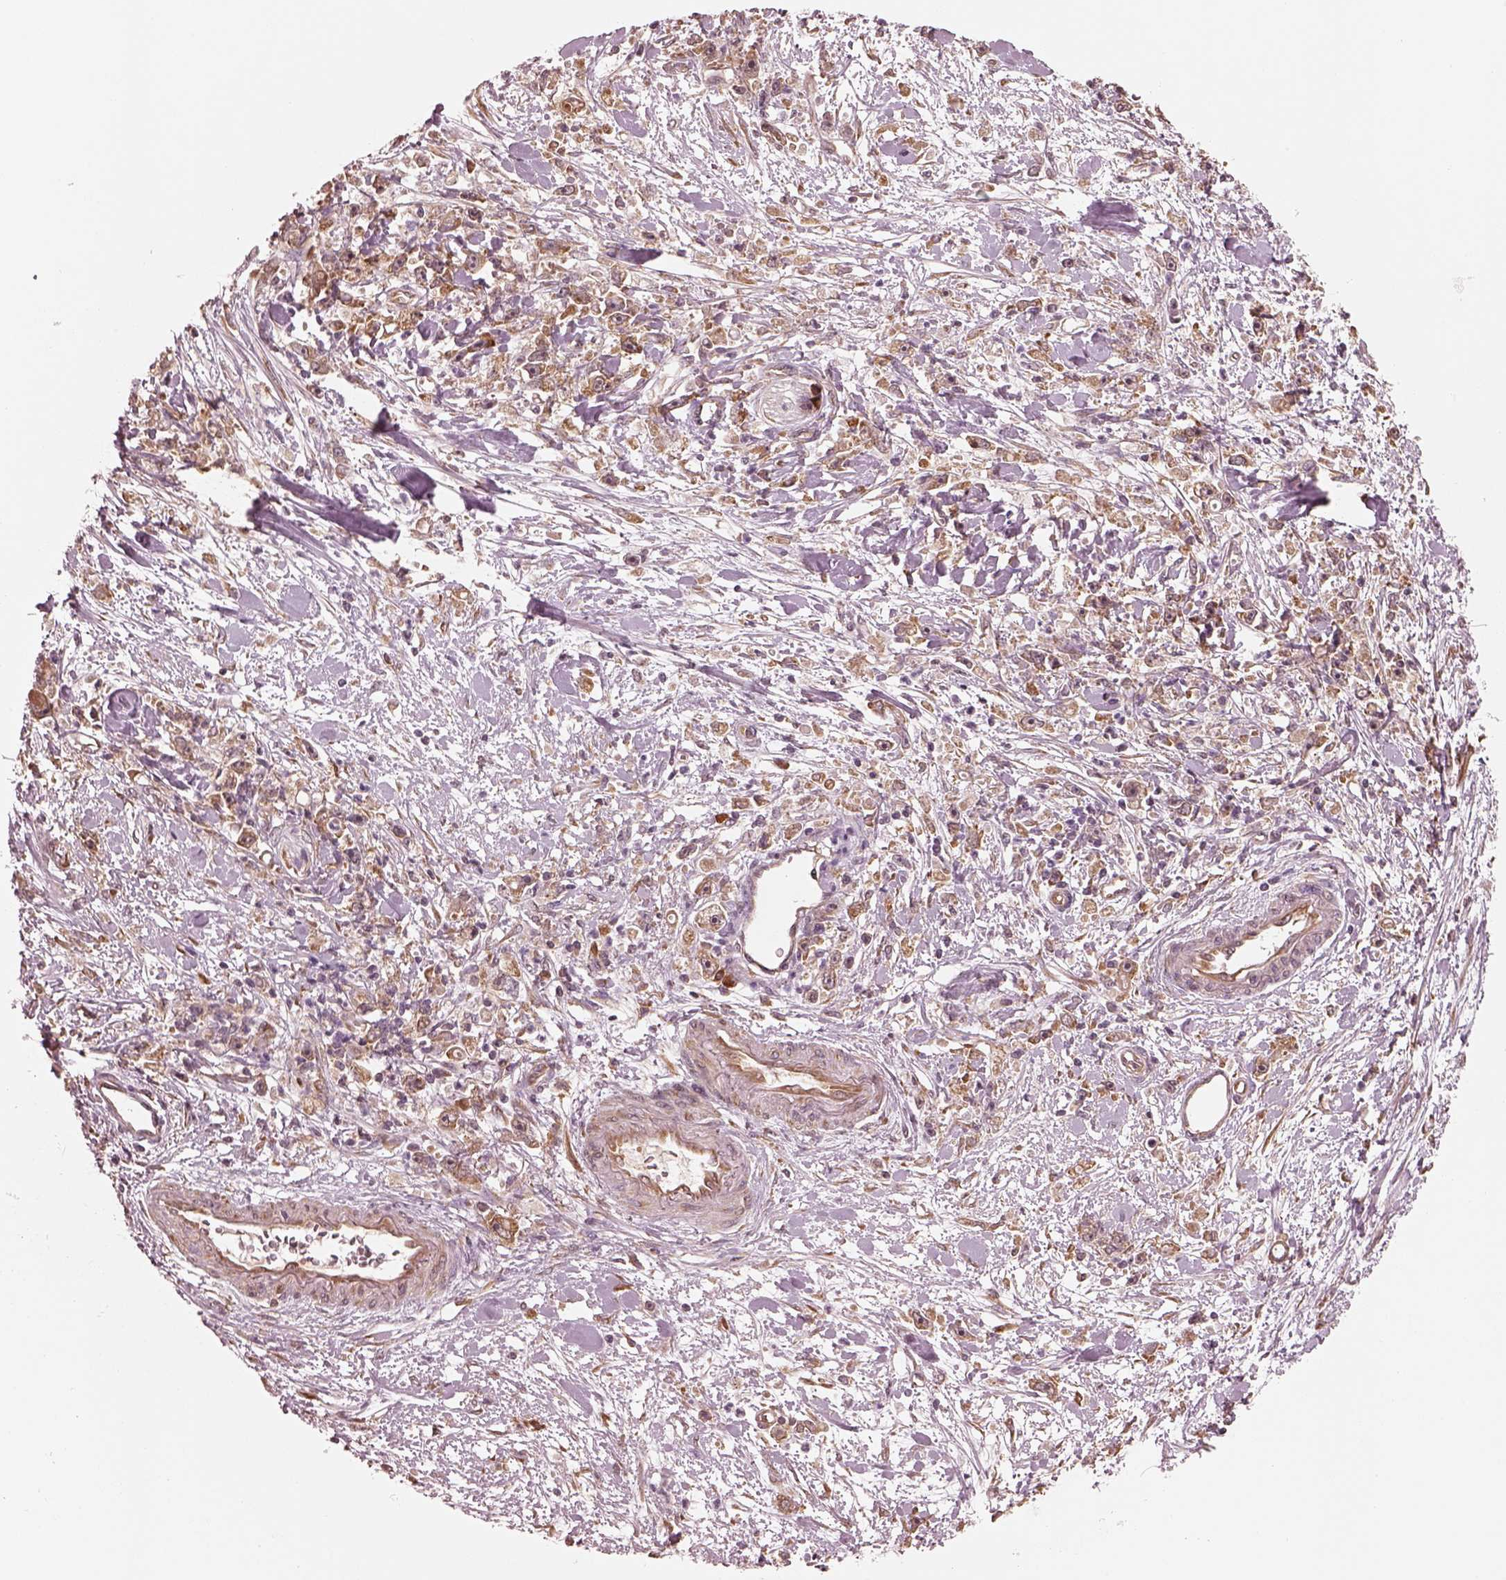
{"staining": {"intensity": "moderate", "quantity": ">75%", "location": "cytoplasmic/membranous"}, "tissue": "stomach cancer", "cell_type": "Tumor cells", "image_type": "cancer", "snomed": [{"axis": "morphology", "description": "Adenocarcinoma, NOS"}, {"axis": "topography", "description": "Stomach"}], "caption": "A medium amount of moderate cytoplasmic/membranous staining is seen in approximately >75% of tumor cells in adenocarcinoma (stomach) tissue.", "gene": "RPS5", "patient": {"sex": "female", "age": 59}}